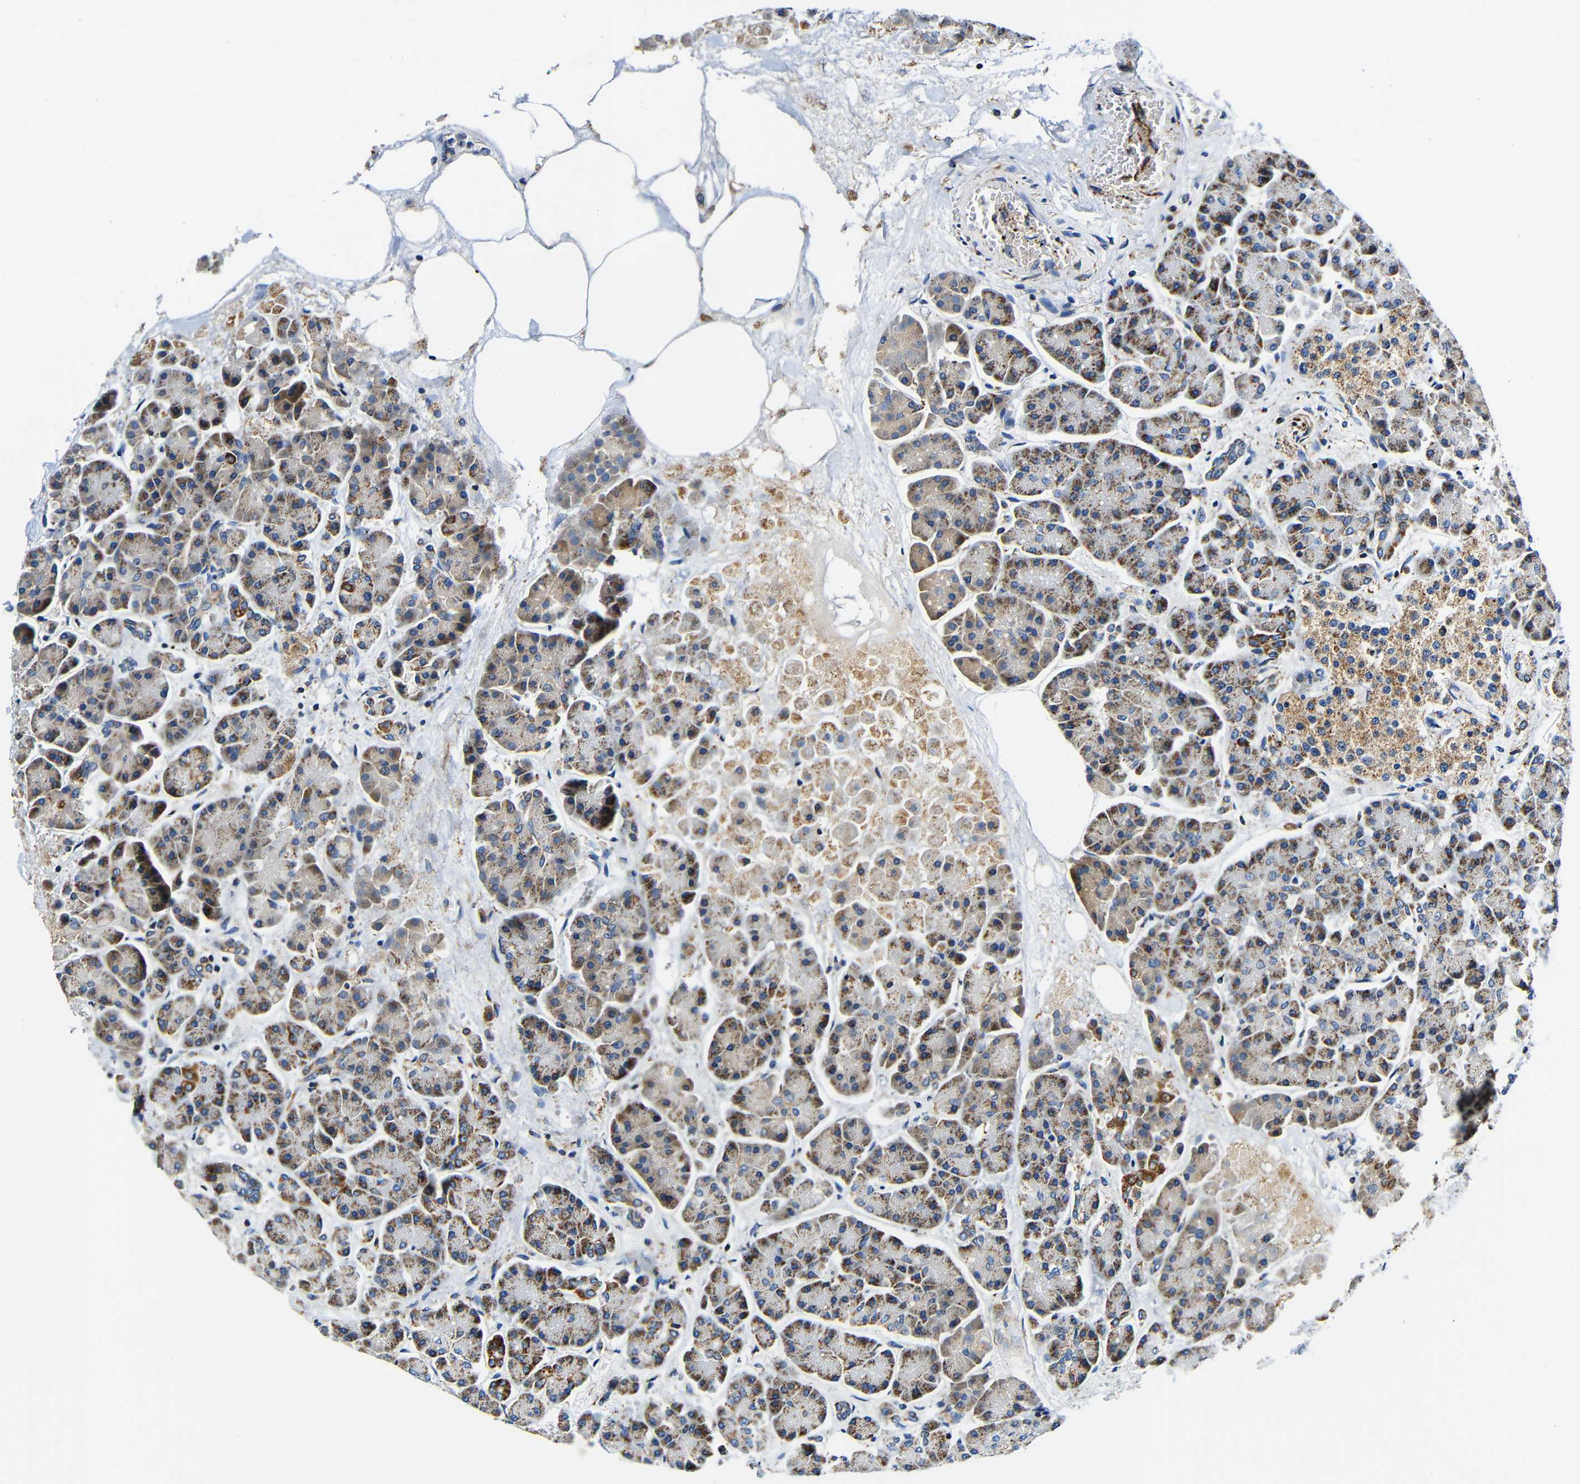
{"staining": {"intensity": "moderate", "quantity": "25%-75%", "location": "cytoplasmic/membranous"}, "tissue": "pancreas", "cell_type": "Exocrine glandular cells", "image_type": "normal", "snomed": [{"axis": "morphology", "description": "Normal tissue, NOS"}, {"axis": "topography", "description": "Pancreas"}], "caption": "This is a histology image of immunohistochemistry staining of normal pancreas, which shows moderate positivity in the cytoplasmic/membranous of exocrine glandular cells.", "gene": "GALNT18", "patient": {"sex": "female", "age": 70}}